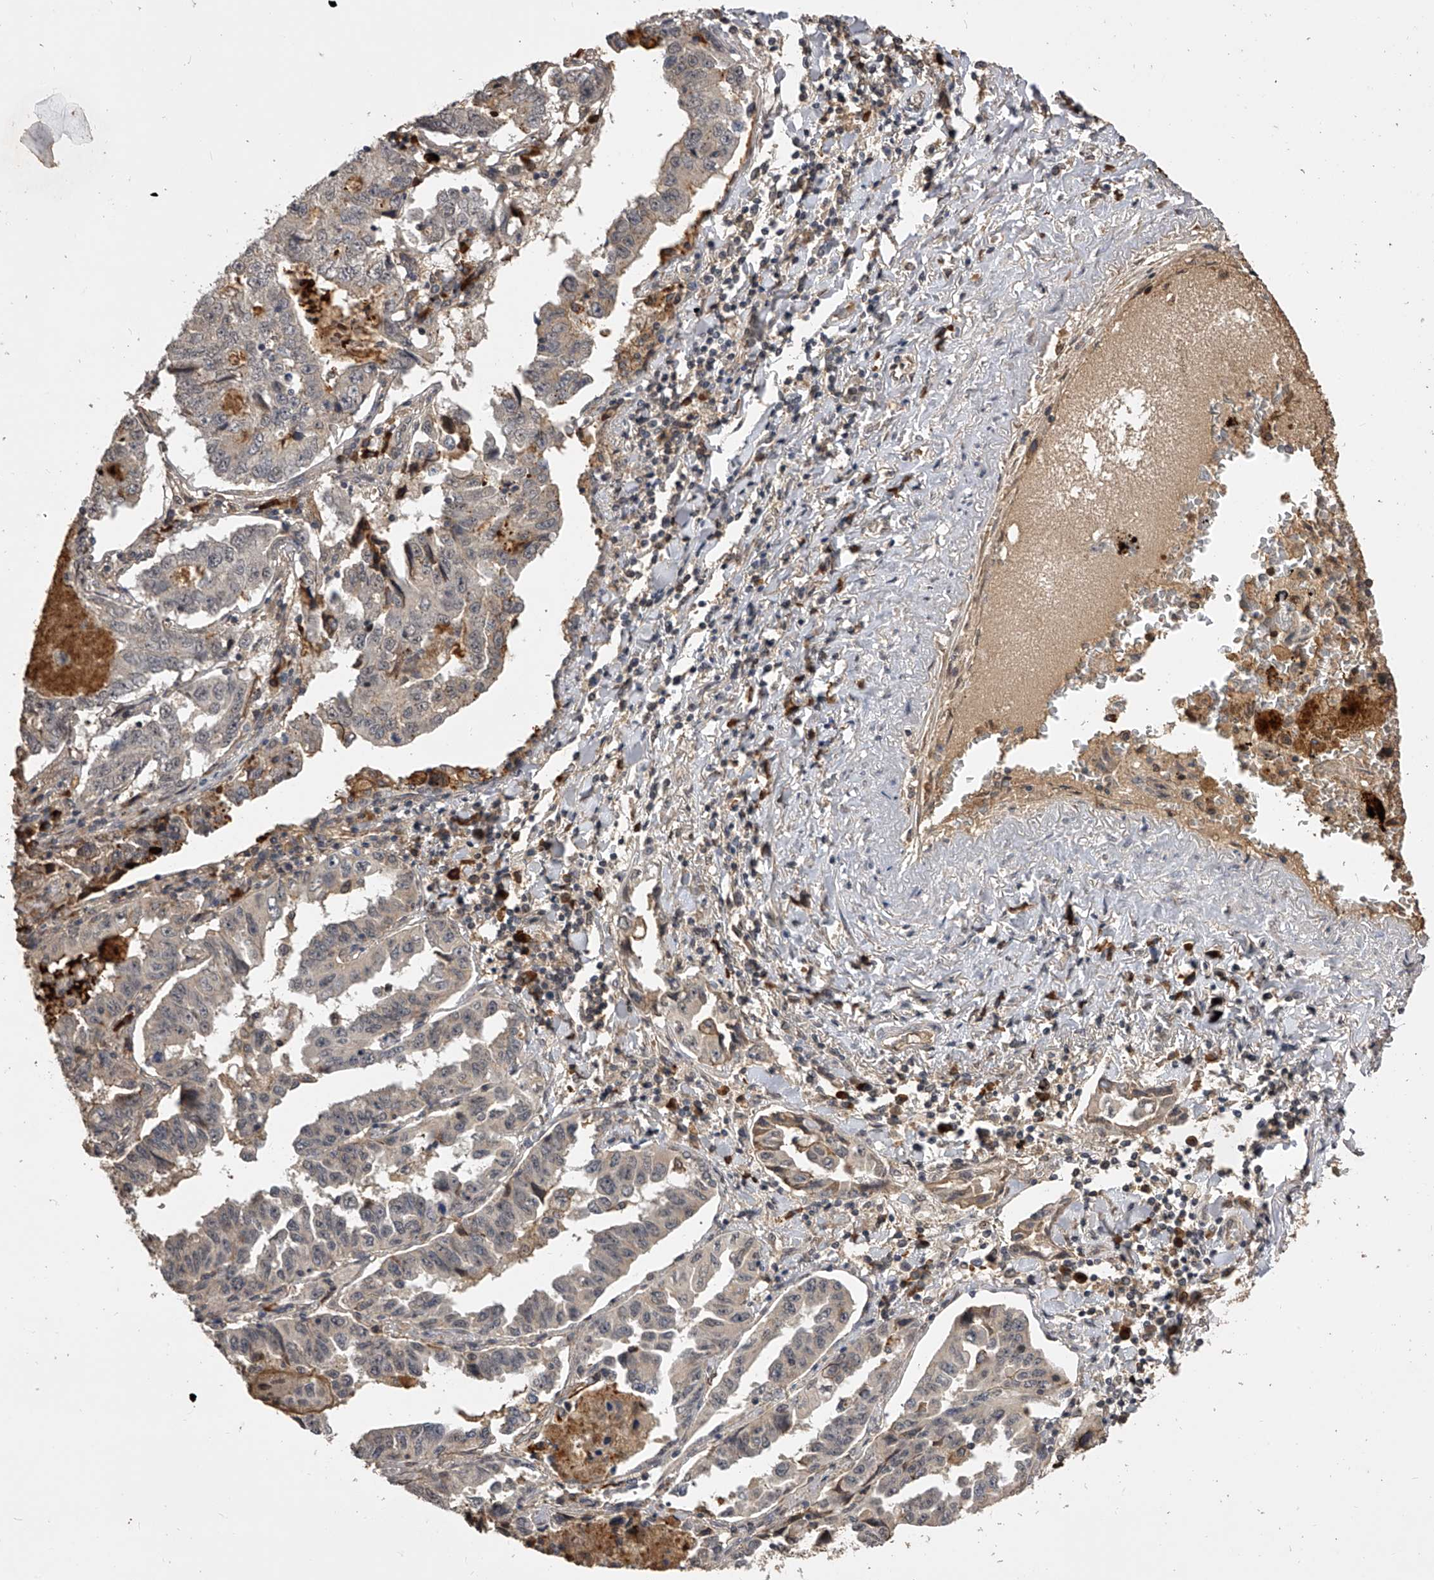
{"staining": {"intensity": "weak", "quantity": "<25%", "location": "cytoplasmic/membranous"}, "tissue": "lung cancer", "cell_type": "Tumor cells", "image_type": "cancer", "snomed": [{"axis": "morphology", "description": "Adenocarcinoma, NOS"}, {"axis": "topography", "description": "Lung"}], "caption": "Immunohistochemistry (IHC) image of lung cancer stained for a protein (brown), which shows no staining in tumor cells. The staining is performed using DAB (3,3'-diaminobenzidine) brown chromogen with nuclei counter-stained in using hematoxylin.", "gene": "CFAP410", "patient": {"sex": "female", "age": 51}}